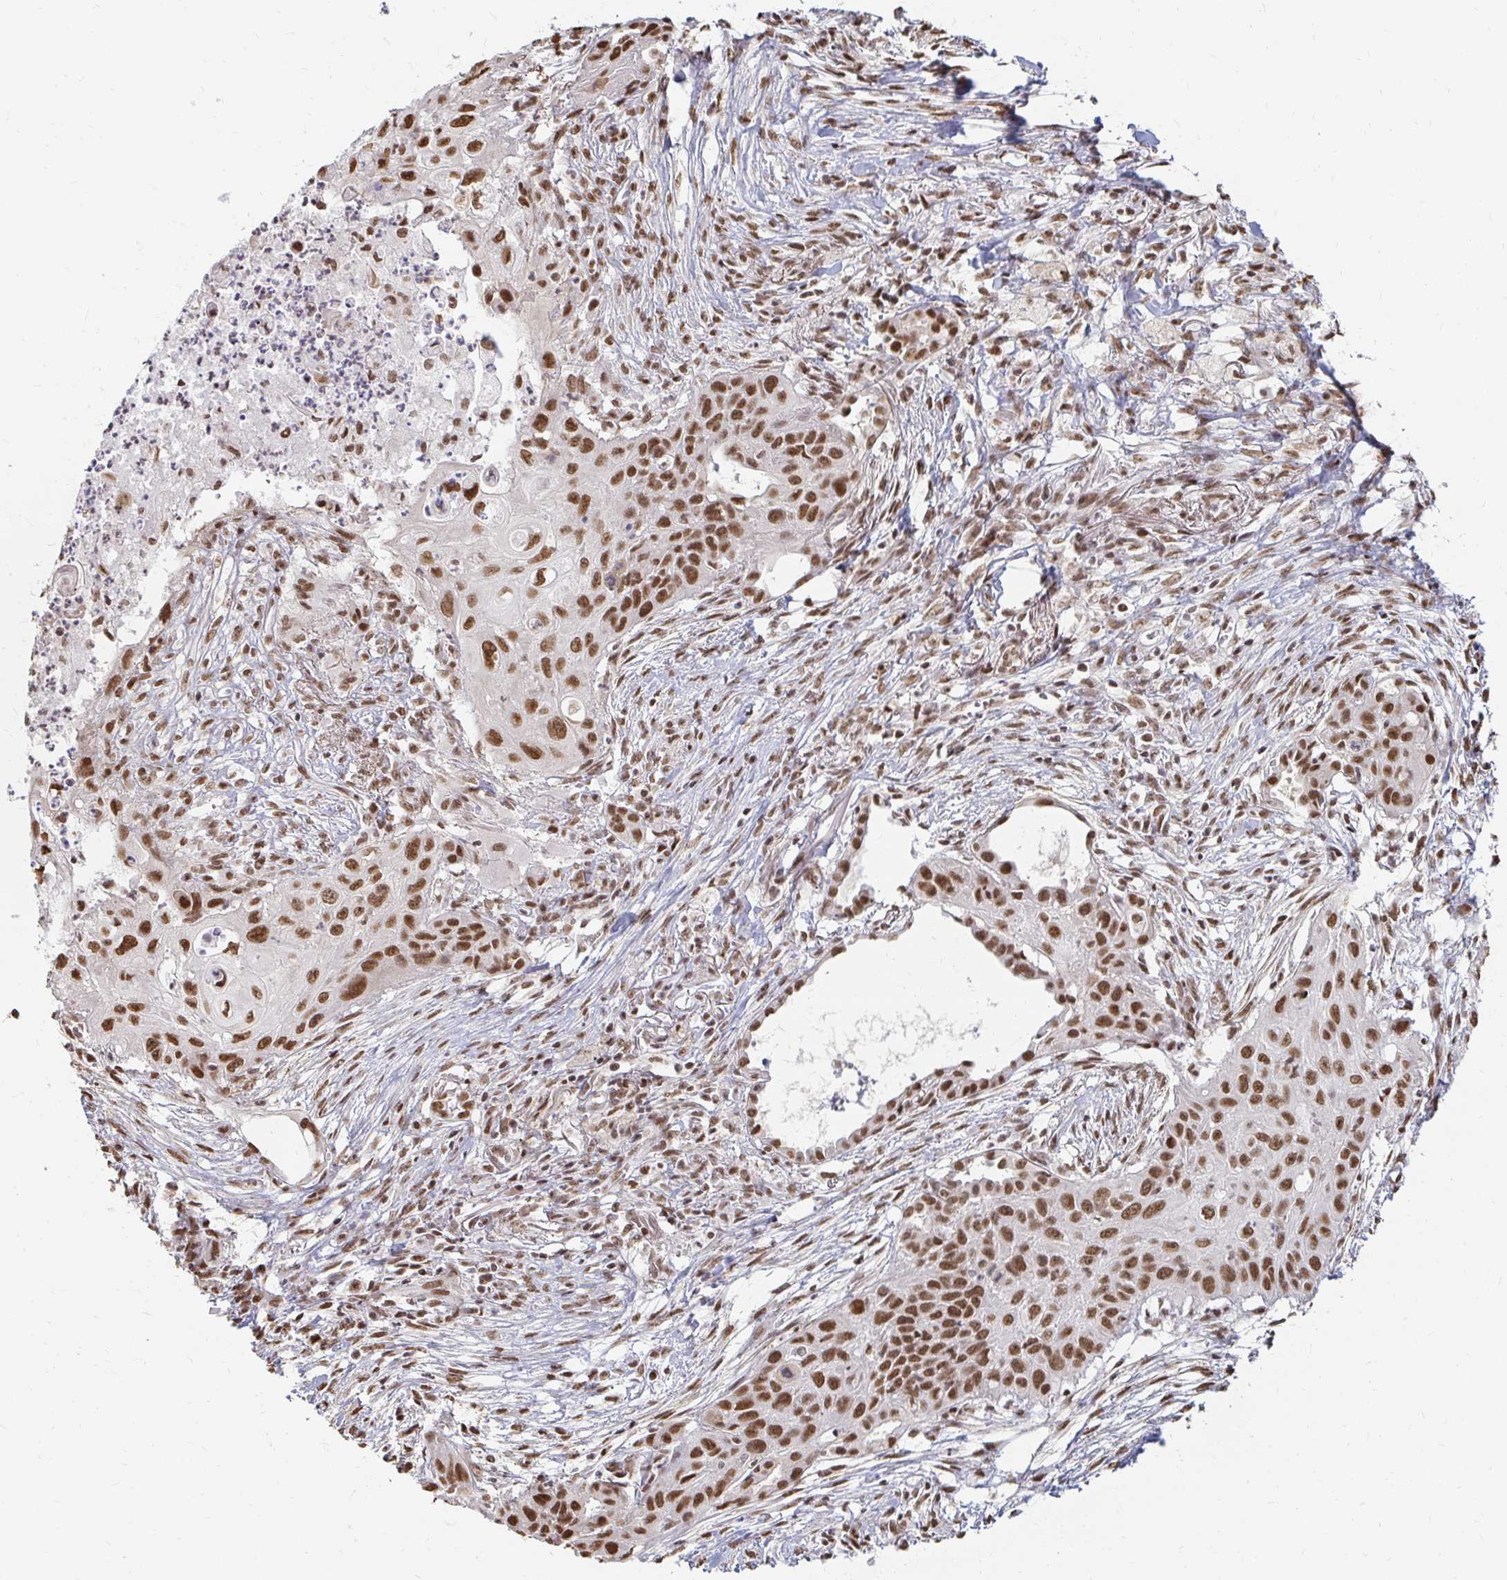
{"staining": {"intensity": "strong", "quantity": ">75%", "location": "nuclear"}, "tissue": "lung cancer", "cell_type": "Tumor cells", "image_type": "cancer", "snomed": [{"axis": "morphology", "description": "Squamous cell carcinoma, NOS"}, {"axis": "topography", "description": "Lung"}], "caption": "Lung cancer (squamous cell carcinoma) was stained to show a protein in brown. There is high levels of strong nuclear positivity in about >75% of tumor cells. The staining was performed using DAB to visualize the protein expression in brown, while the nuclei were stained in blue with hematoxylin (Magnification: 20x).", "gene": "HNRNPU", "patient": {"sex": "male", "age": 71}}